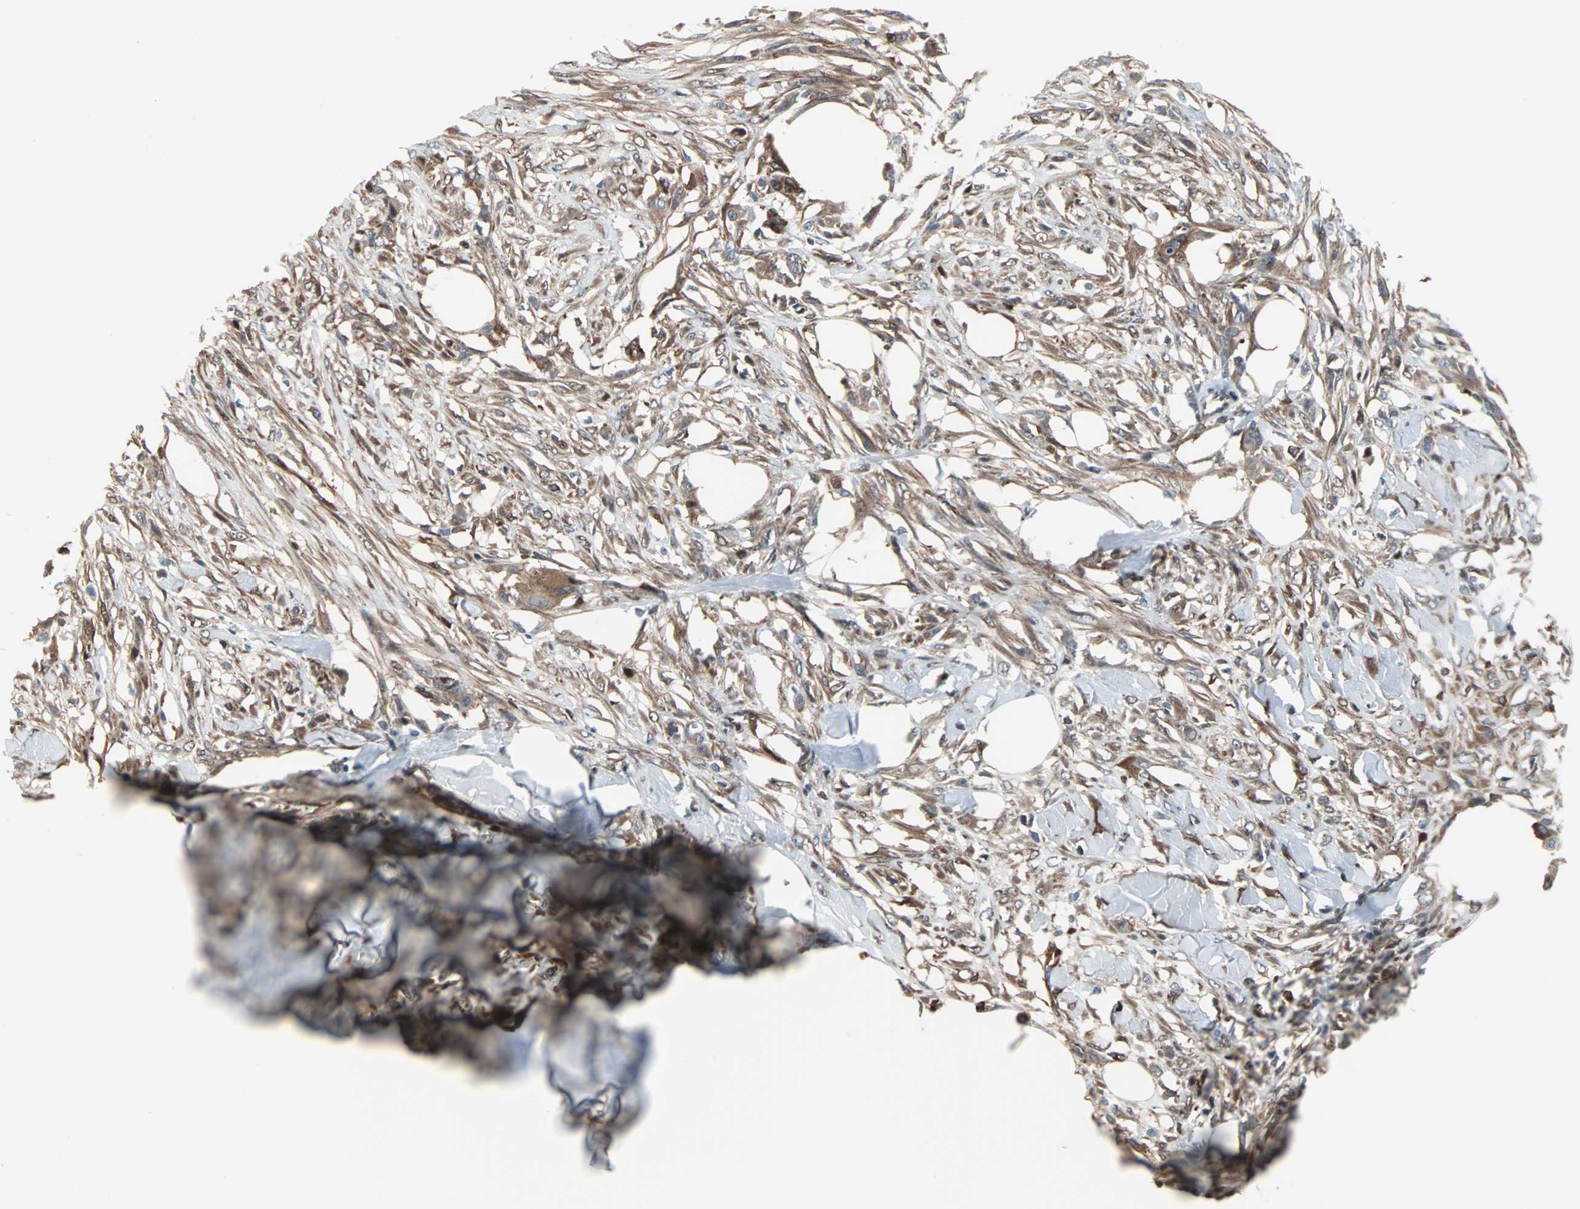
{"staining": {"intensity": "moderate", "quantity": ">75%", "location": "cytoplasmic/membranous"}, "tissue": "skin cancer", "cell_type": "Tumor cells", "image_type": "cancer", "snomed": [{"axis": "morphology", "description": "Normal tissue, NOS"}, {"axis": "morphology", "description": "Squamous cell carcinoma, NOS"}, {"axis": "topography", "description": "Skin"}], "caption": "A histopathology image showing moderate cytoplasmic/membranous positivity in about >75% of tumor cells in skin cancer (squamous cell carcinoma), as visualized by brown immunohistochemical staining.", "gene": "RELA", "patient": {"sex": "female", "age": 59}}